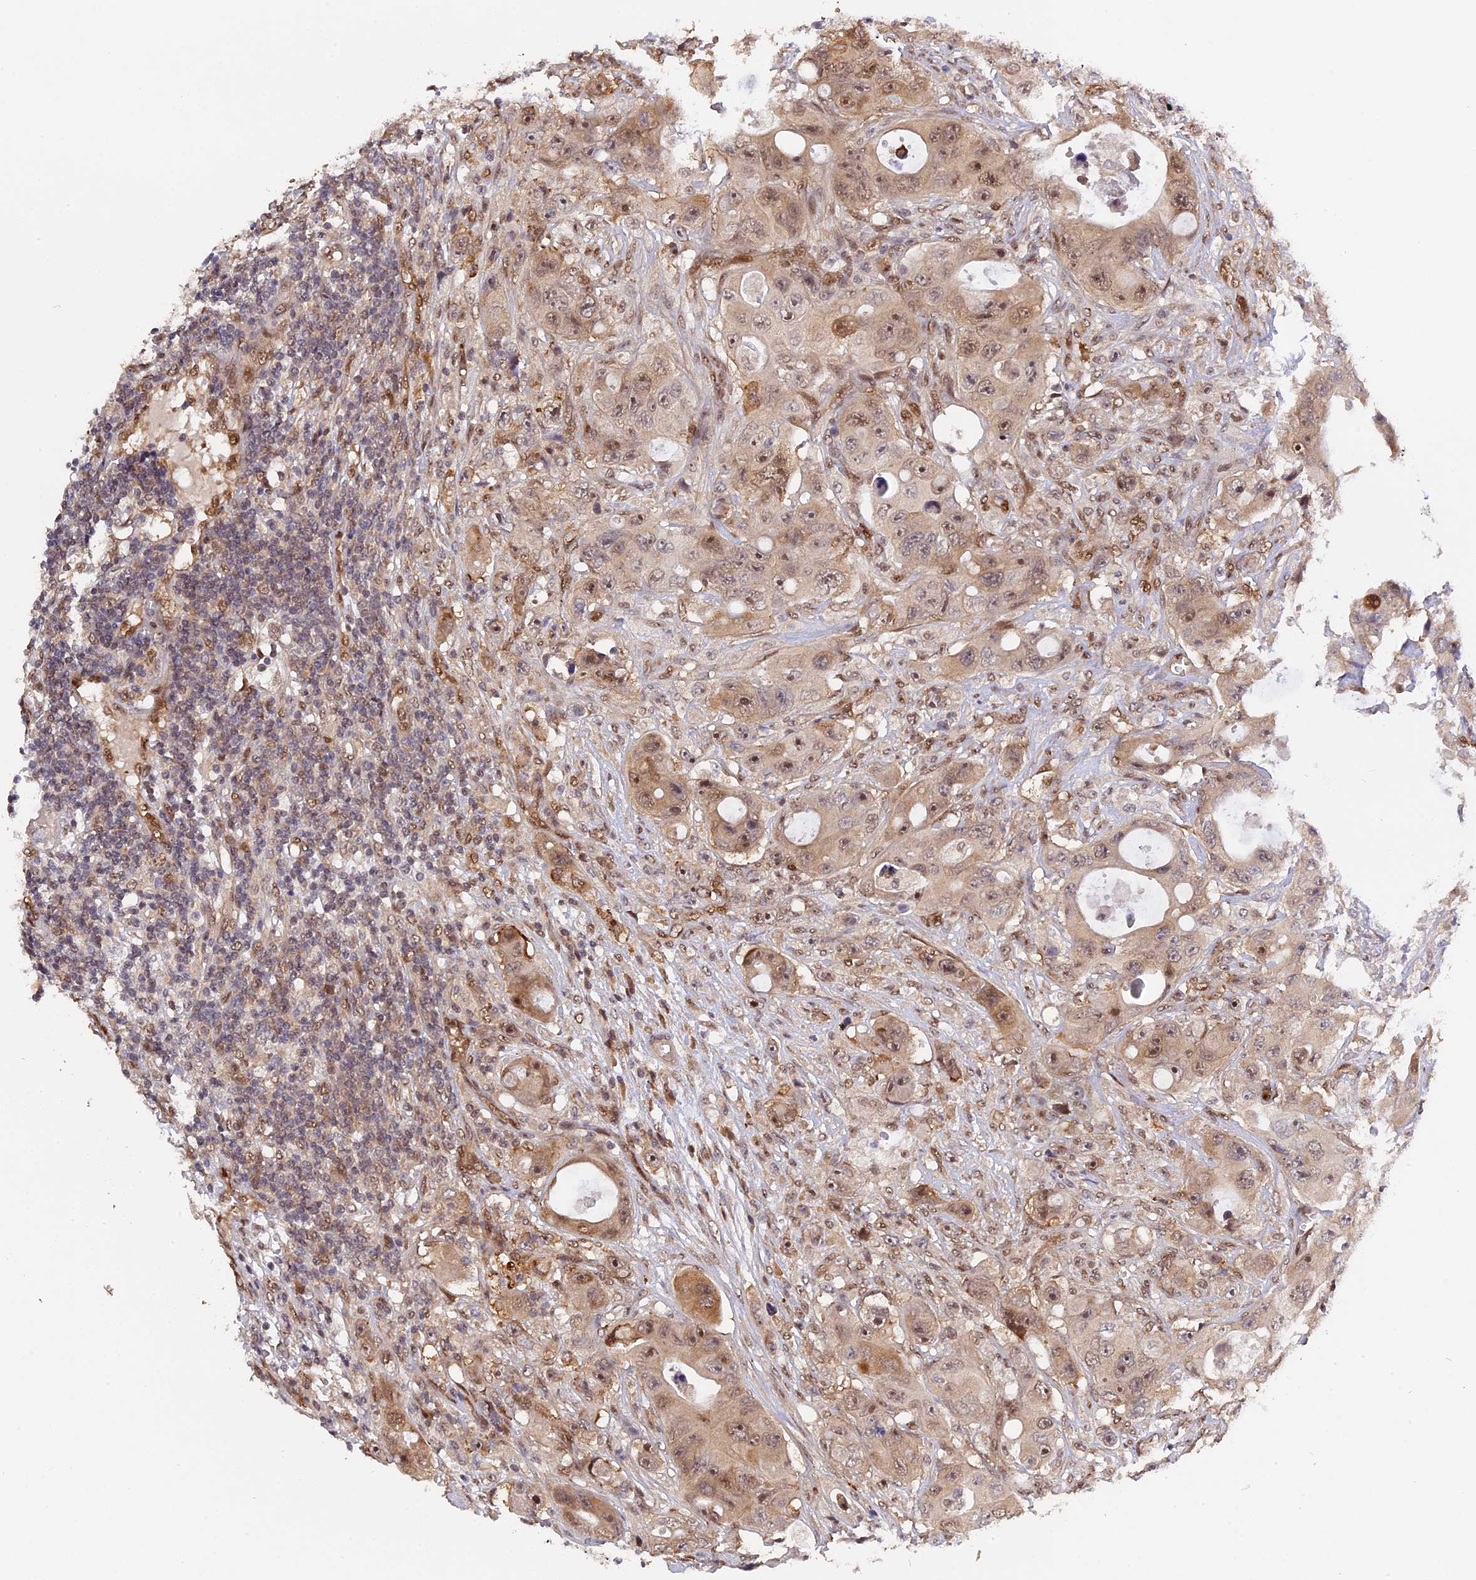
{"staining": {"intensity": "moderate", "quantity": "25%-75%", "location": "cytoplasmic/membranous,nuclear"}, "tissue": "colorectal cancer", "cell_type": "Tumor cells", "image_type": "cancer", "snomed": [{"axis": "morphology", "description": "Adenocarcinoma, NOS"}, {"axis": "topography", "description": "Colon"}], "caption": "Colorectal cancer stained for a protein (brown) exhibits moderate cytoplasmic/membranous and nuclear positive positivity in approximately 25%-75% of tumor cells.", "gene": "ZNF428", "patient": {"sex": "female", "age": 46}}